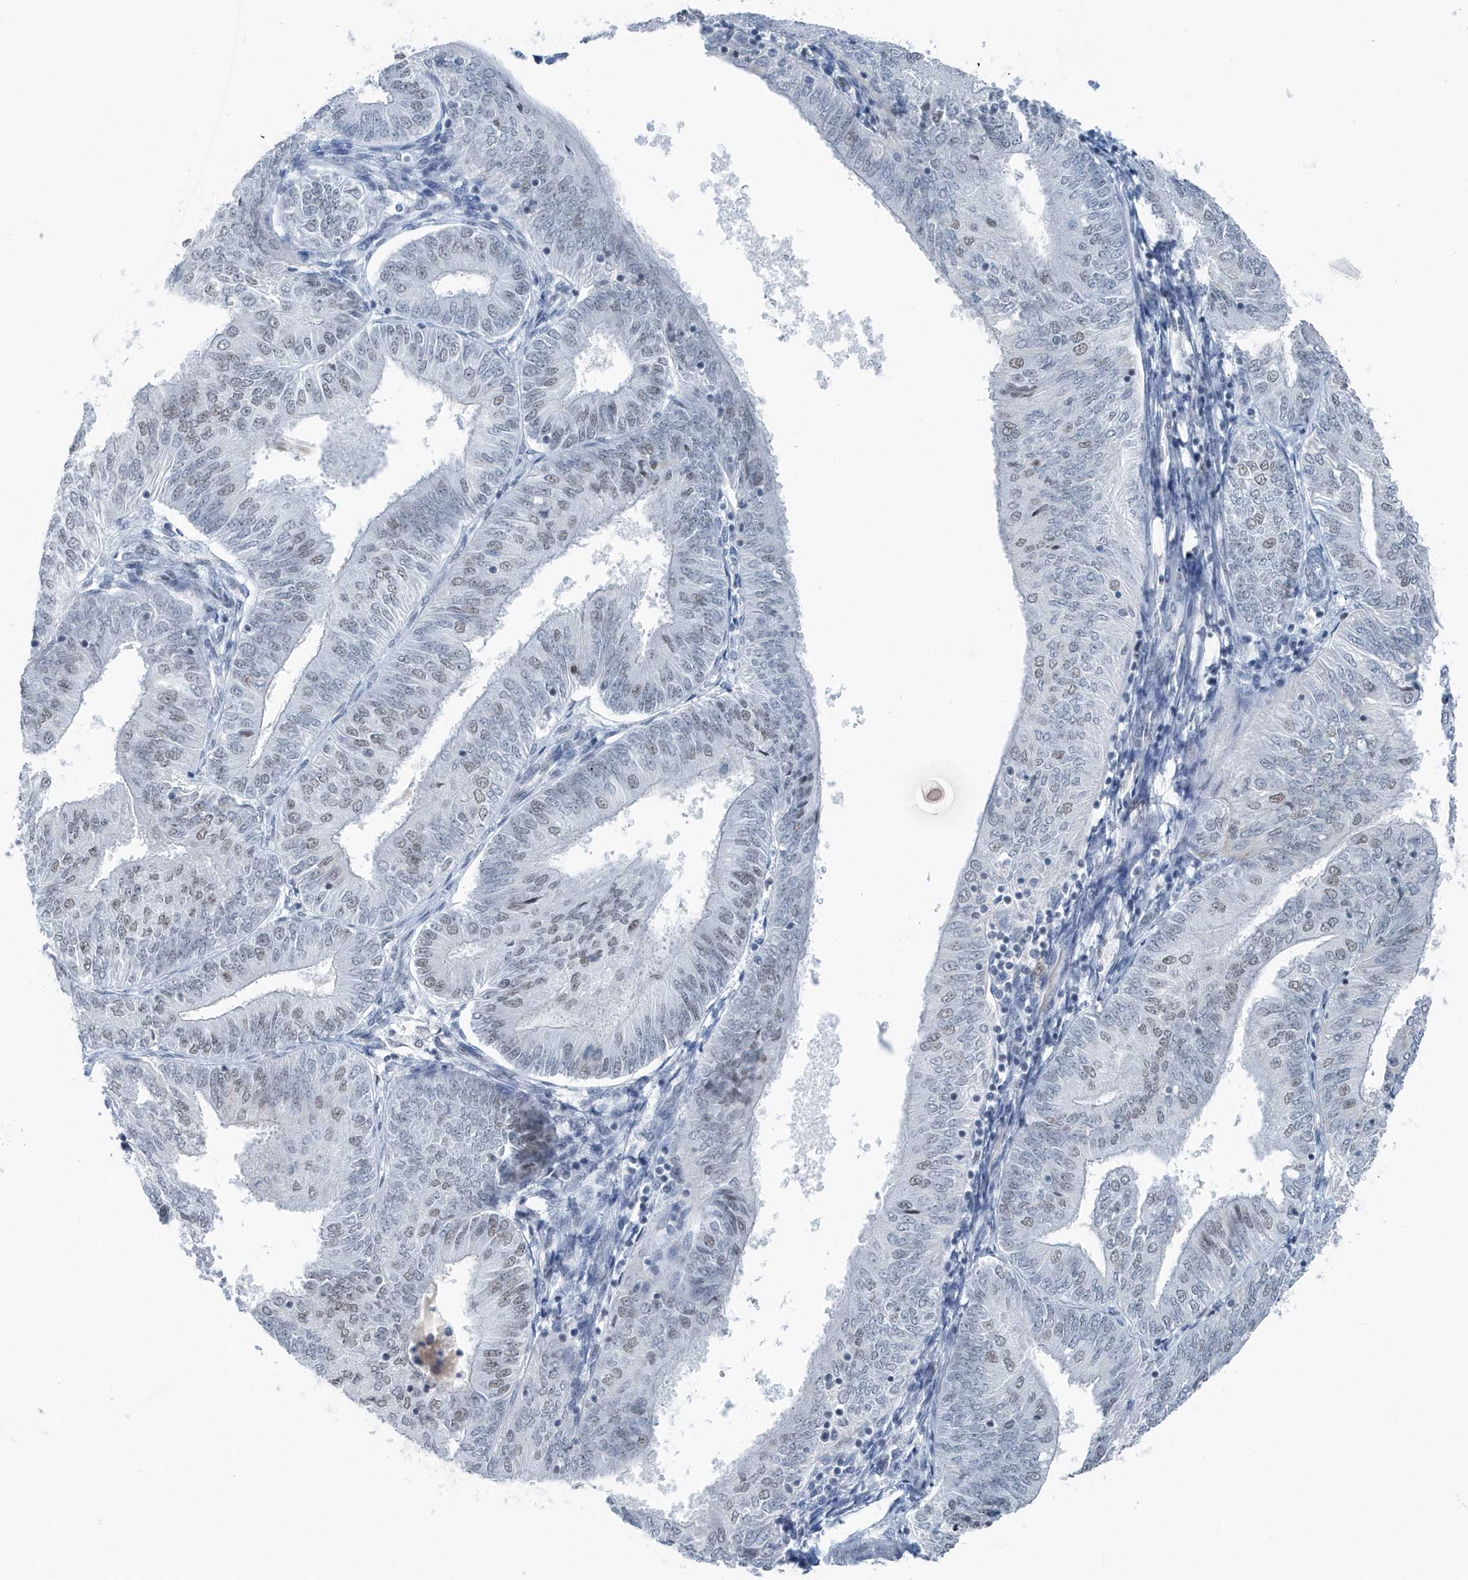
{"staining": {"intensity": "weak", "quantity": "<25%", "location": "nuclear"}, "tissue": "endometrial cancer", "cell_type": "Tumor cells", "image_type": "cancer", "snomed": [{"axis": "morphology", "description": "Adenocarcinoma, NOS"}, {"axis": "topography", "description": "Endometrium"}], "caption": "DAB (3,3'-diaminobenzidine) immunohistochemical staining of endometrial adenocarcinoma displays no significant positivity in tumor cells. (Stains: DAB (3,3'-diaminobenzidine) immunohistochemistry with hematoxylin counter stain, Microscopy: brightfield microscopy at high magnification).", "gene": "FIP1L1", "patient": {"sex": "female", "age": 58}}